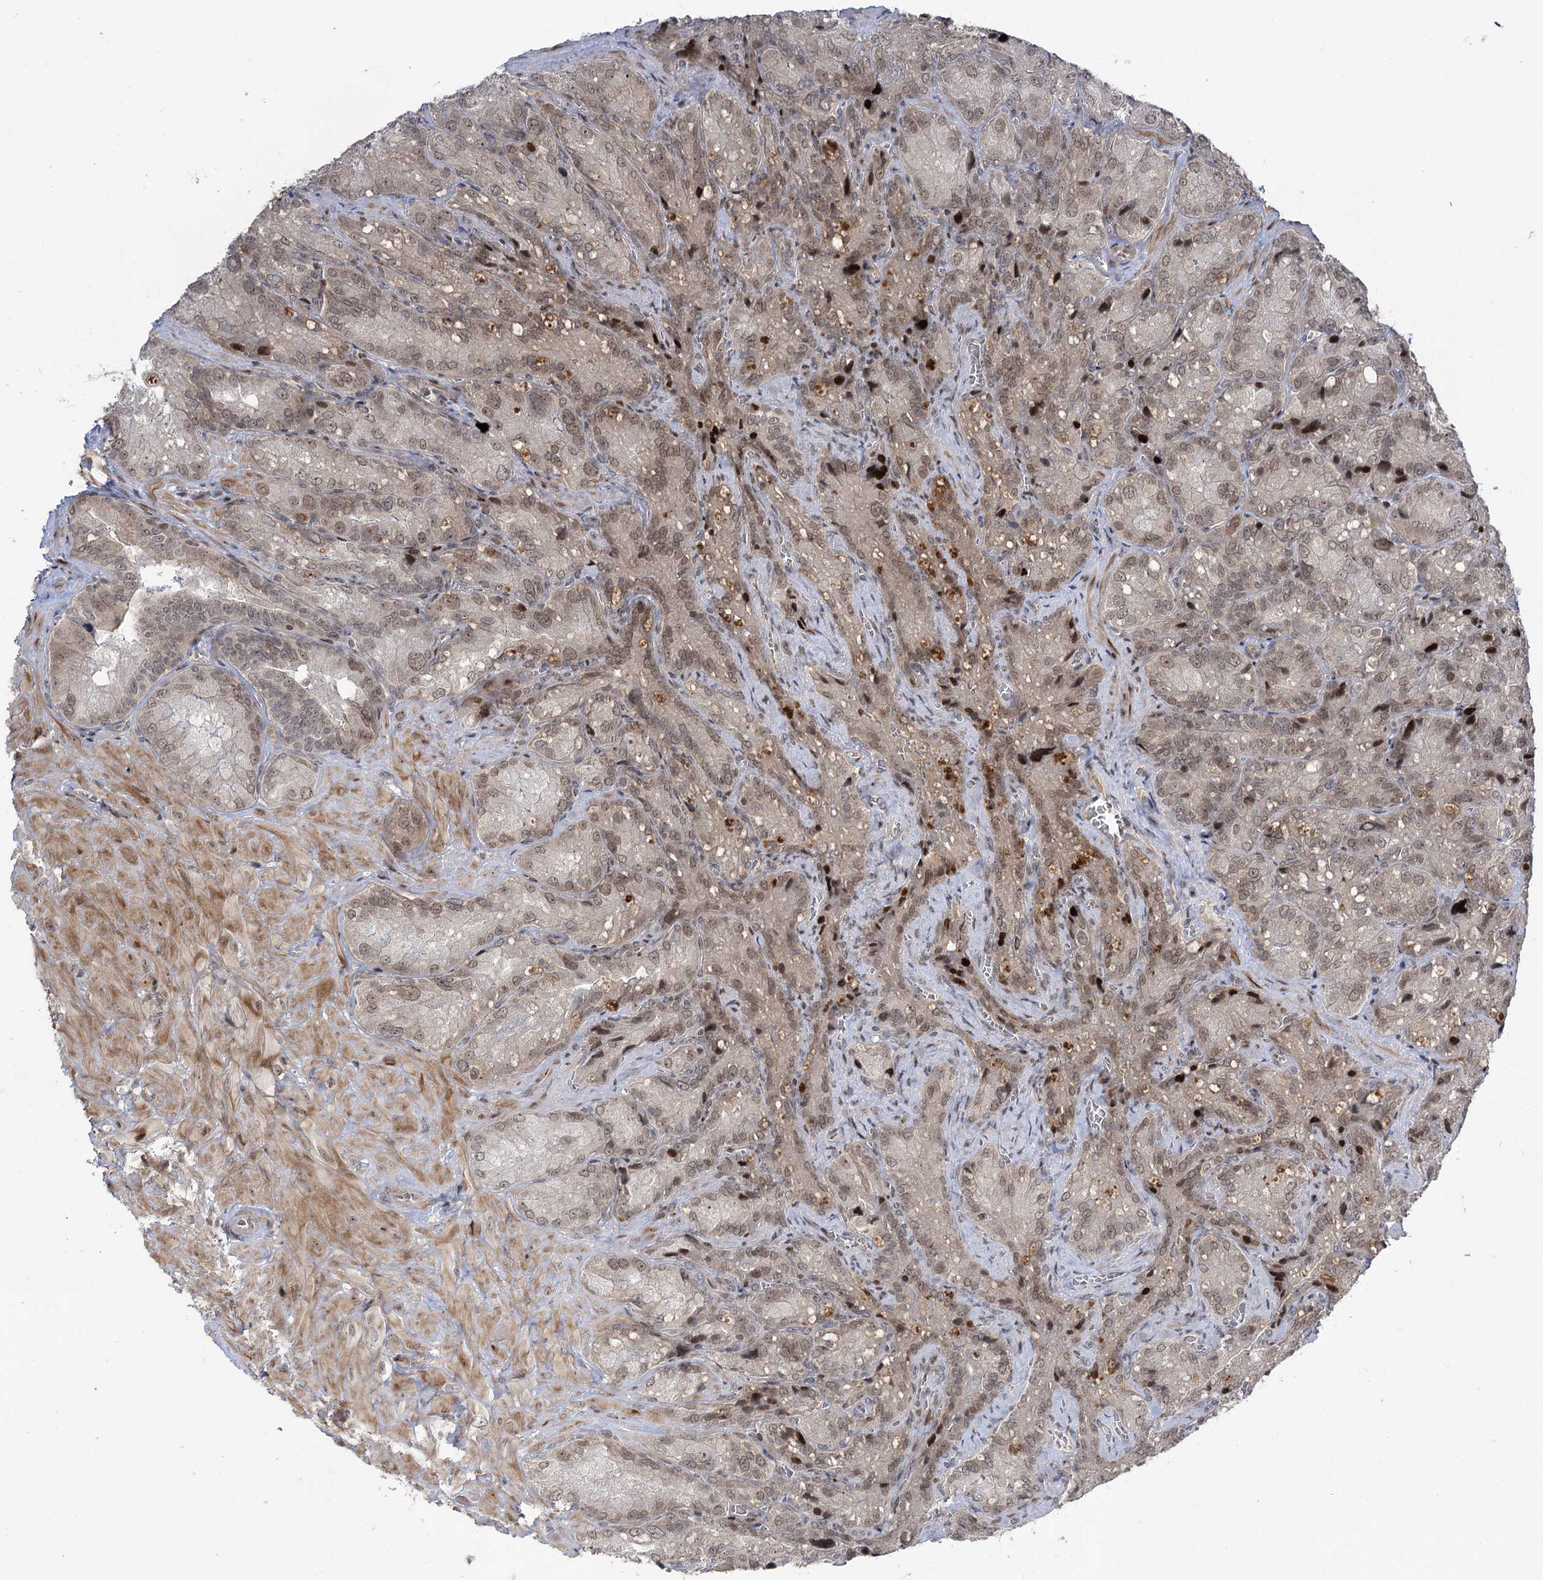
{"staining": {"intensity": "moderate", "quantity": "<25%", "location": "cytoplasmic/membranous,nuclear"}, "tissue": "seminal vesicle", "cell_type": "Glandular cells", "image_type": "normal", "snomed": [{"axis": "morphology", "description": "Normal tissue, NOS"}, {"axis": "topography", "description": "Seminal veicle"}], "caption": "High-magnification brightfield microscopy of benign seminal vesicle stained with DAB (3,3'-diaminobenzidine) (brown) and counterstained with hematoxylin (blue). glandular cells exhibit moderate cytoplasmic/membranous,nuclear staining is appreciated in approximately<25% of cells.", "gene": "HELQ", "patient": {"sex": "male", "age": 62}}